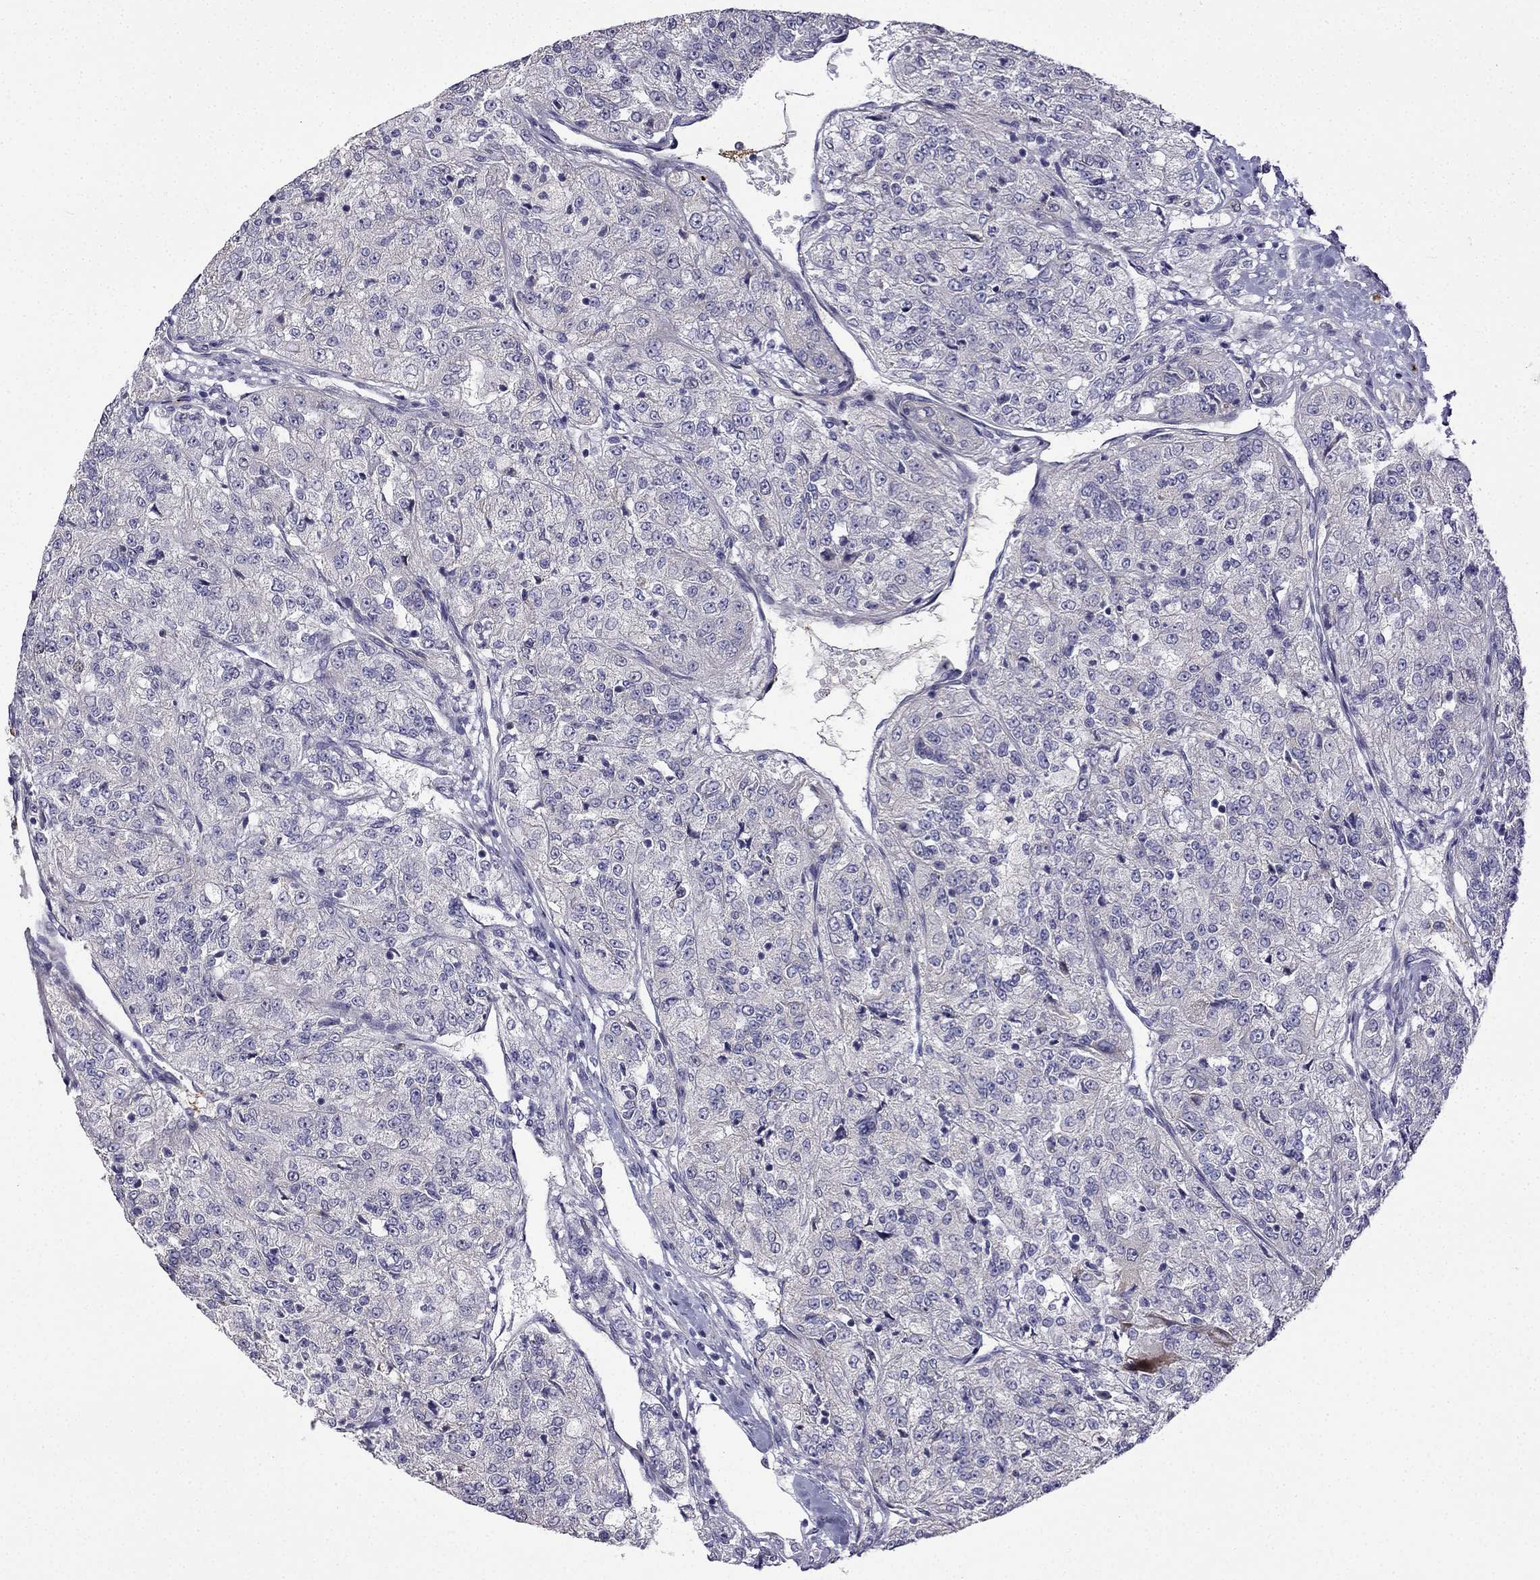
{"staining": {"intensity": "negative", "quantity": "none", "location": "none"}, "tissue": "renal cancer", "cell_type": "Tumor cells", "image_type": "cancer", "snomed": [{"axis": "morphology", "description": "Adenocarcinoma, NOS"}, {"axis": "topography", "description": "Kidney"}], "caption": "DAB immunohistochemical staining of human renal cancer exhibits no significant expression in tumor cells.", "gene": "UHRF1", "patient": {"sex": "female", "age": 63}}